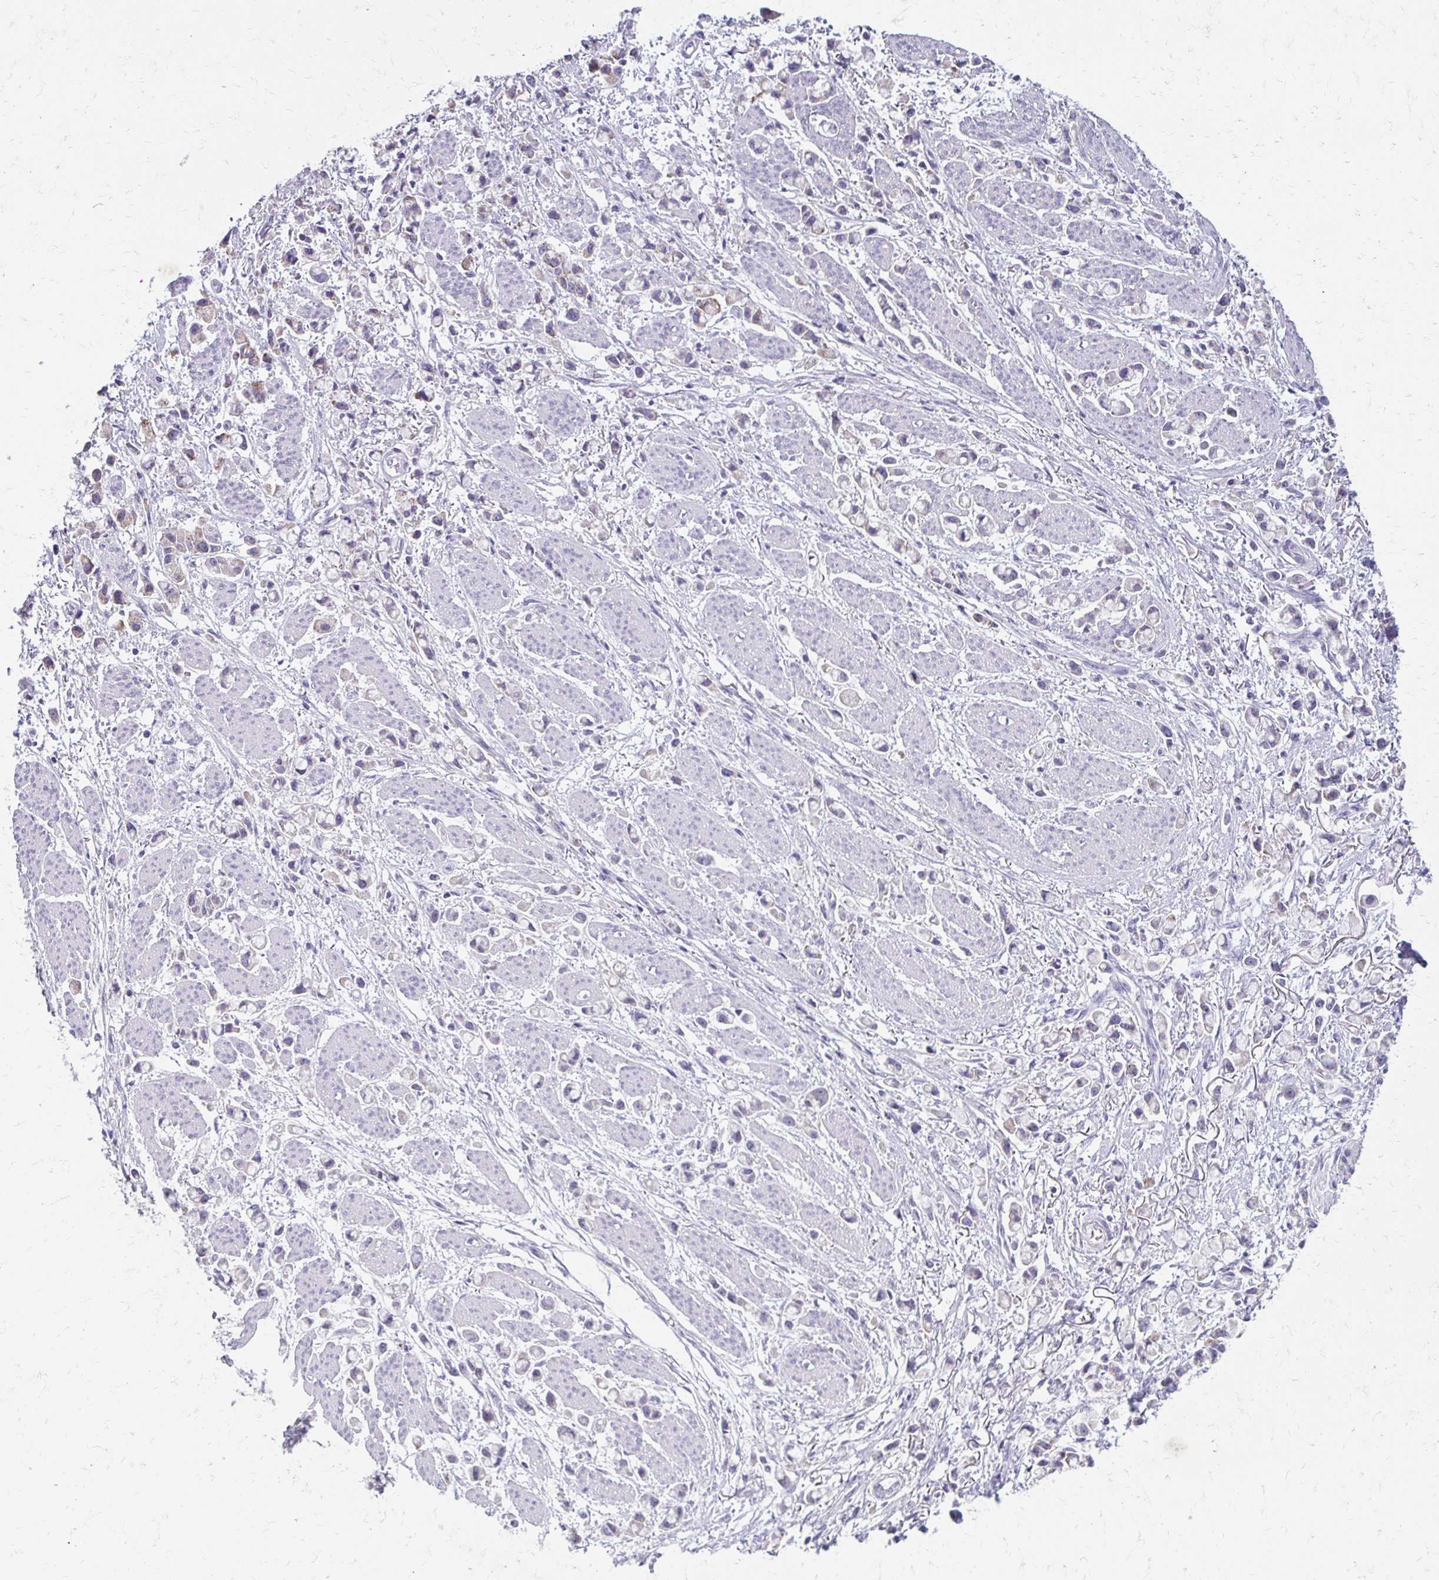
{"staining": {"intensity": "negative", "quantity": "none", "location": "none"}, "tissue": "stomach cancer", "cell_type": "Tumor cells", "image_type": "cancer", "snomed": [{"axis": "morphology", "description": "Adenocarcinoma, NOS"}, {"axis": "topography", "description": "Stomach"}], "caption": "An IHC photomicrograph of adenocarcinoma (stomach) is shown. There is no staining in tumor cells of adenocarcinoma (stomach). (Stains: DAB immunohistochemistry (IHC) with hematoxylin counter stain, Microscopy: brightfield microscopy at high magnification).", "gene": "BBS12", "patient": {"sex": "female", "age": 81}}